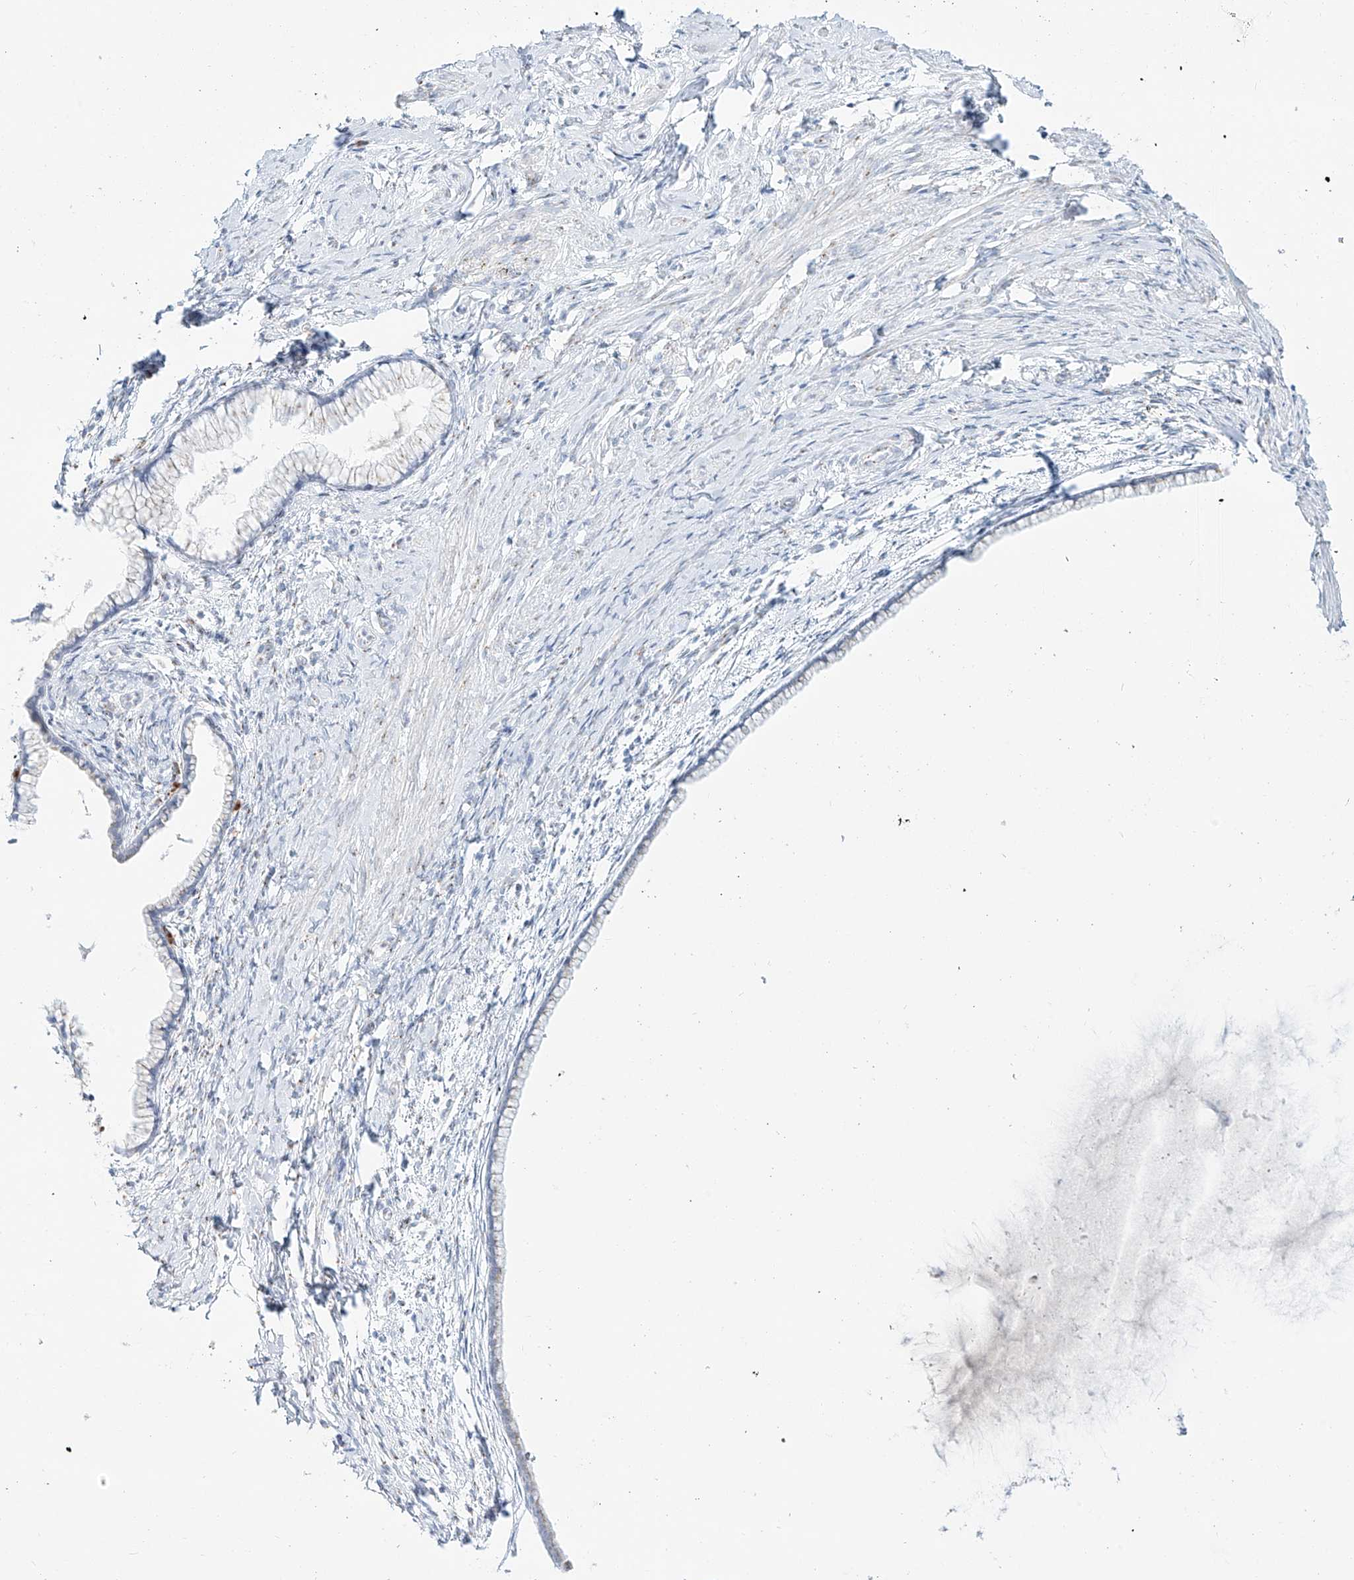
{"staining": {"intensity": "moderate", "quantity": "<25%", "location": "cytoplasmic/membranous"}, "tissue": "cervix", "cell_type": "Glandular cells", "image_type": "normal", "snomed": [{"axis": "morphology", "description": "Normal tissue, NOS"}, {"axis": "topography", "description": "Cervix"}], "caption": "Immunohistochemical staining of benign cervix displays moderate cytoplasmic/membranous protein staining in about <25% of glandular cells. The staining was performed using DAB (3,3'-diaminobenzidine), with brown indicating positive protein expression. Nuclei are stained blue with hematoxylin.", "gene": "BSDC1", "patient": {"sex": "female", "age": 75}}